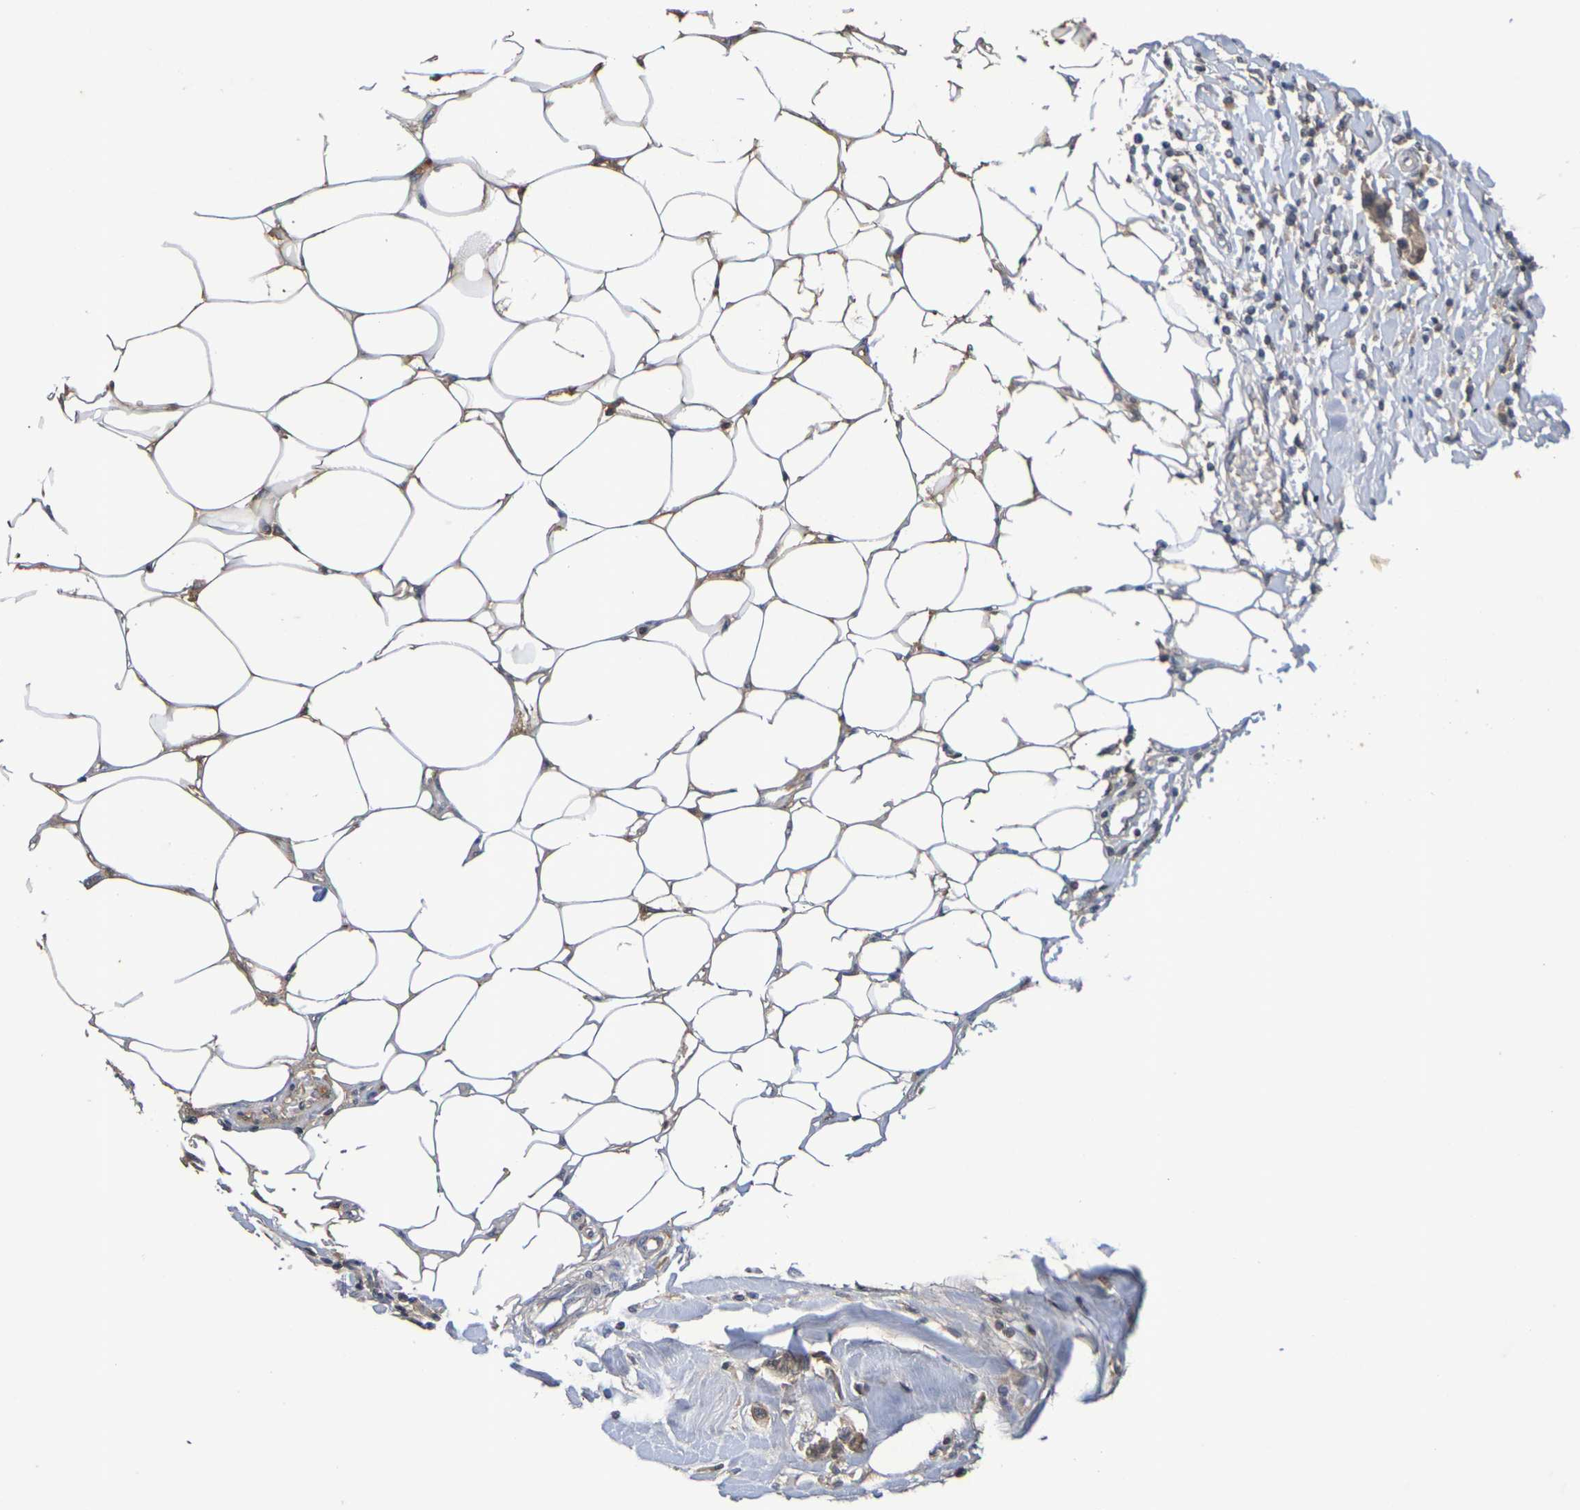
{"staining": {"intensity": "moderate", "quantity": ">75%", "location": "cytoplasmic/membranous"}, "tissue": "breast cancer", "cell_type": "Tumor cells", "image_type": "cancer", "snomed": [{"axis": "morphology", "description": "Normal tissue, NOS"}, {"axis": "morphology", "description": "Duct carcinoma"}, {"axis": "topography", "description": "Breast"}], "caption": "Protein expression analysis of breast cancer (intraductal carcinoma) reveals moderate cytoplasmic/membranous positivity in about >75% of tumor cells. The staining is performed using DAB brown chromogen to label protein expression. The nuclei are counter-stained blue using hematoxylin.", "gene": "TERF2", "patient": {"sex": "female", "age": 50}}